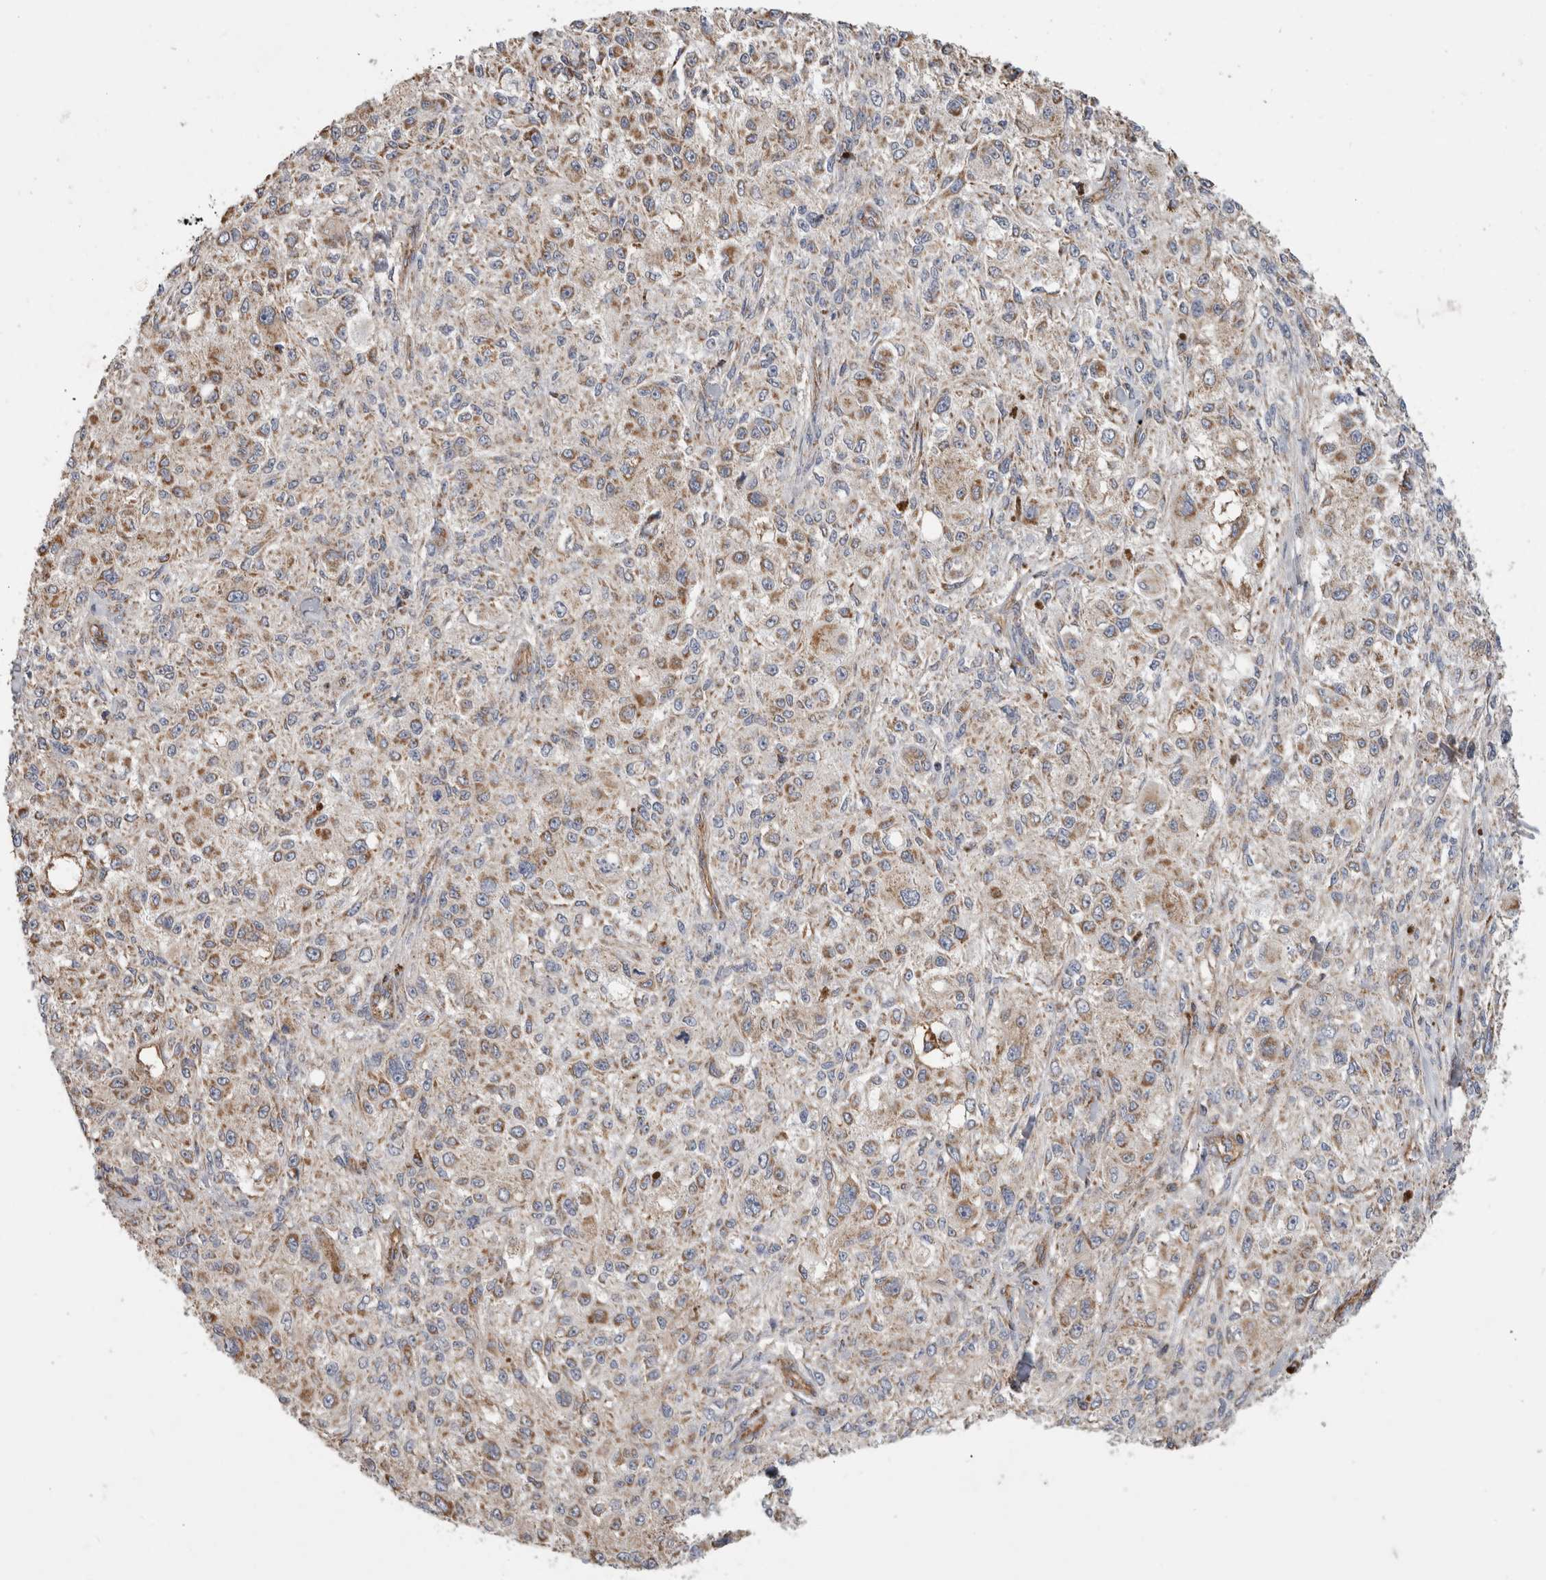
{"staining": {"intensity": "weak", "quantity": ">75%", "location": "cytoplasmic/membranous"}, "tissue": "melanoma", "cell_type": "Tumor cells", "image_type": "cancer", "snomed": [{"axis": "morphology", "description": "Necrosis, NOS"}, {"axis": "morphology", "description": "Malignant melanoma, NOS"}, {"axis": "topography", "description": "Skin"}], "caption": "Immunohistochemistry micrograph of neoplastic tissue: melanoma stained using IHC exhibits low levels of weak protein expression localized specifically in the cytoplasmic/membranous of tumor cells, appearing as a cytoplasmic/membranous brown color.", "gene": "SFXN2", "patient": {"sex": "female", "age": 87}}